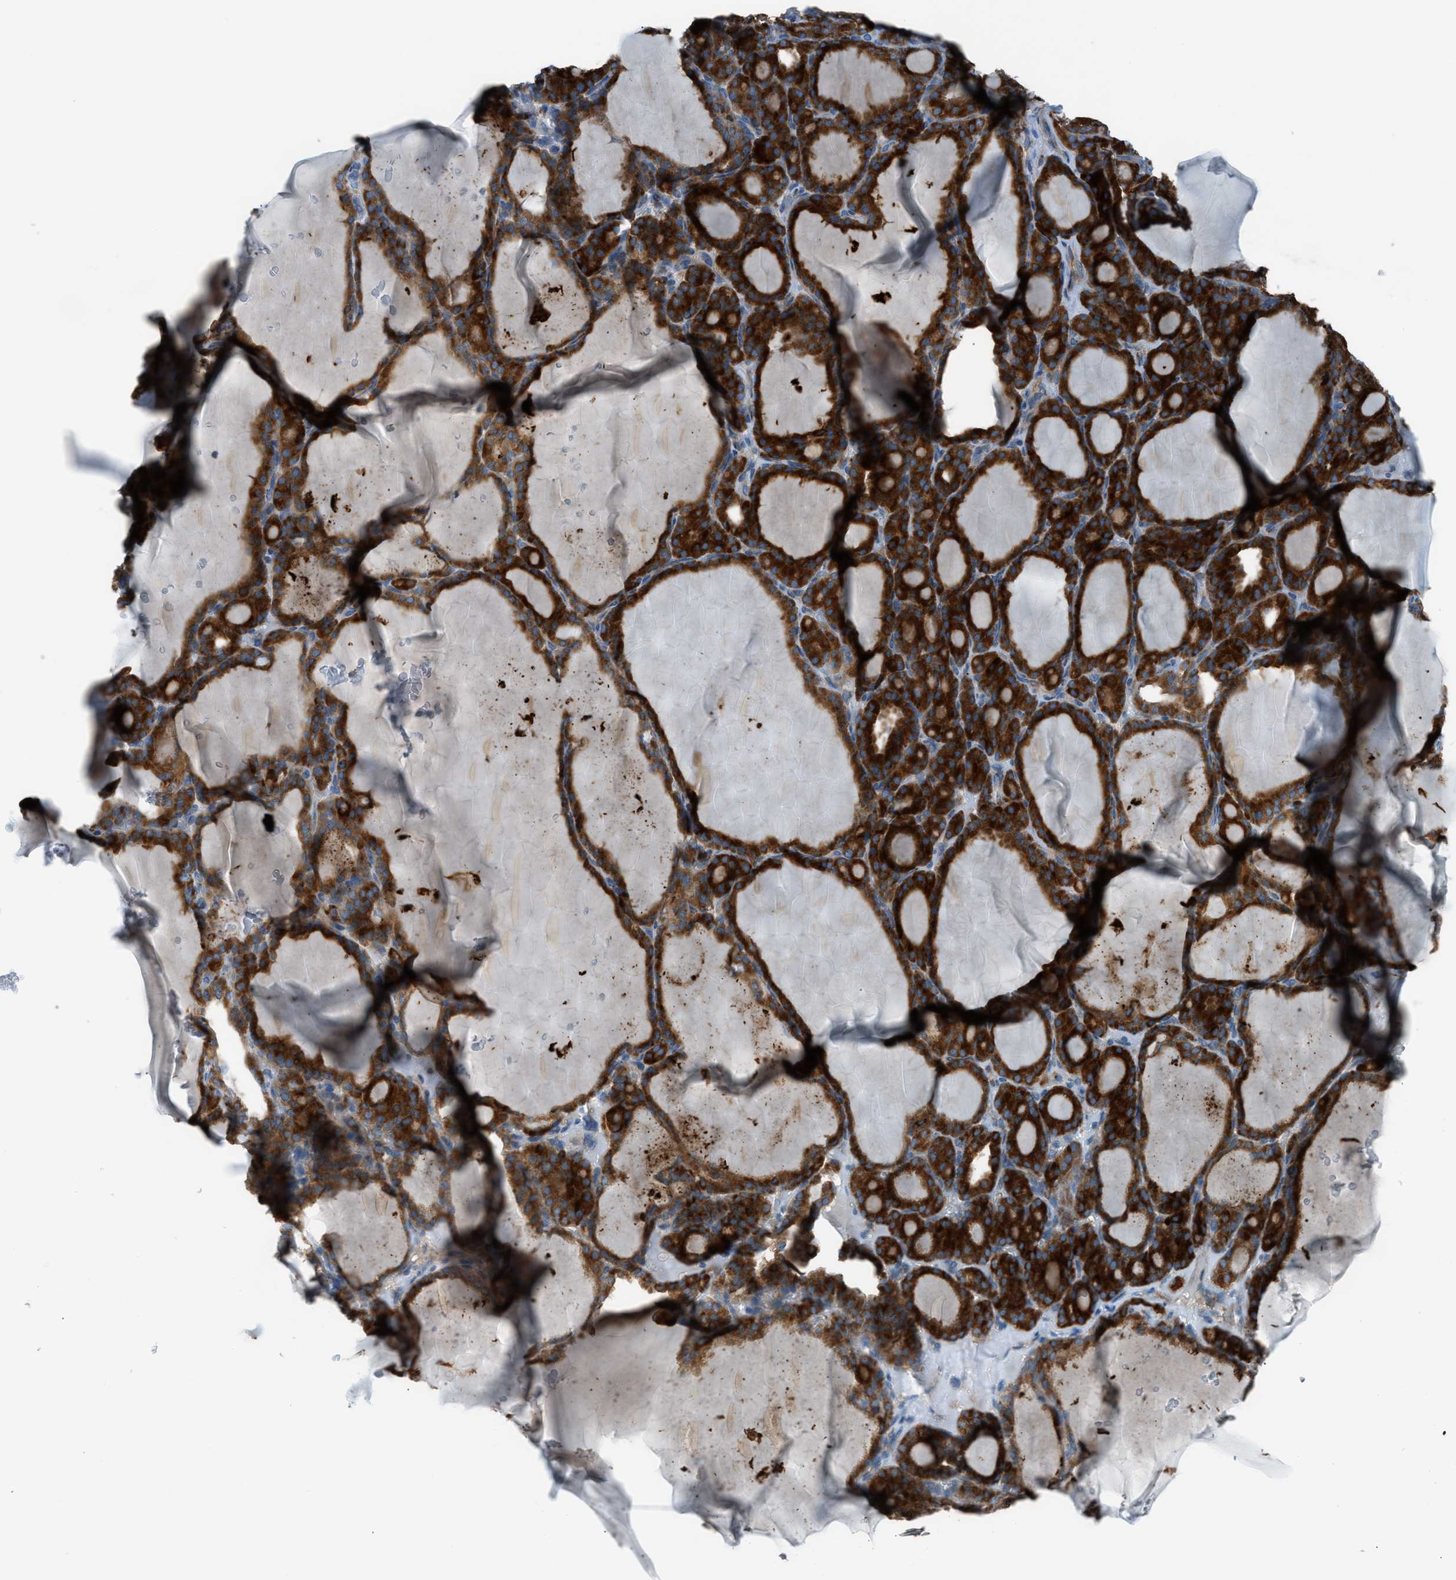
{"staining": {"intensity": "strong", "quantity": ">75%", "location": "cytoplasmic/membranous"}, "tissue": "thyroid gland", "cell_type": "Glandular cells", "image_type": "normal", "snomed": [{"axis": "morphology", "description": "Normal tissue, NOS"}, {"axis": "topography", "description": "Thyroid gland"}], "caption": "Immunohistochemistry (IHC) of normal thyroid gland reveals high levels of strong cytoplasmic/membranous expression in about >75% of glandular cells.", "gene": "HEG1", "patient": {"sex": "female", "age": 28}}